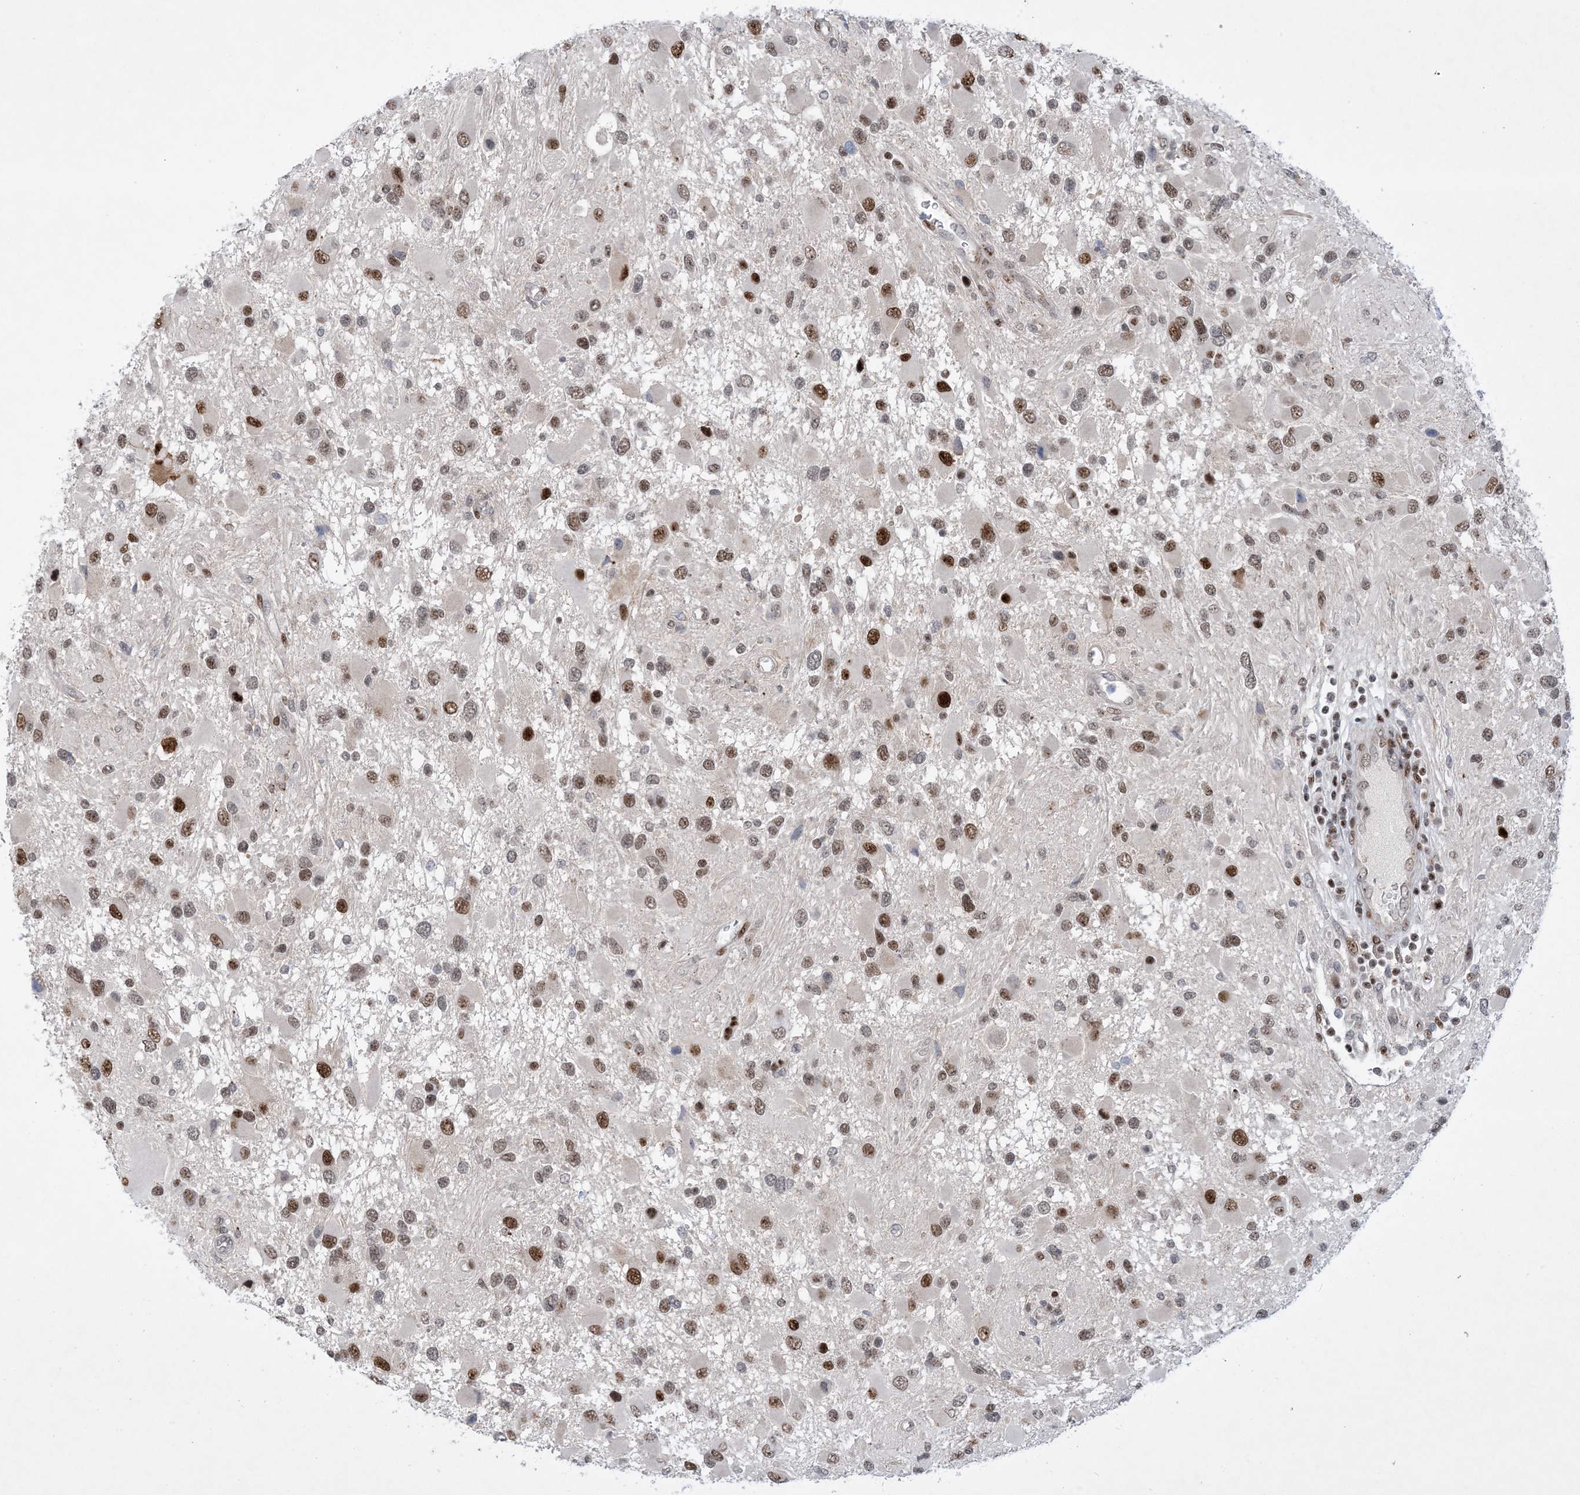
{"staining": {"intensity": "moderate", "quantity": ">75%", "location": "nuclear"}, "tissue": "glioma", "cell_type": "Tumor cells", "image_type": "cancer", "snomed": [{"axis": "morphology", "description": "Glioma, malignant, High grade"}, {"axis": "topography", "description": "Brain"}], "caption": "Immunohistochemistry (IHC) histopathology image of neoplastic tissue: malignant glioma (high-grade) stained using immunohistochemistry (IHC) shows medium levels of moderate protein expression localized specifically in the nuclear of tumor cells, appearing as a nuclear brown color.", "gene": "TSPYL1", "patient": {"sex": "male", "age": 53}}